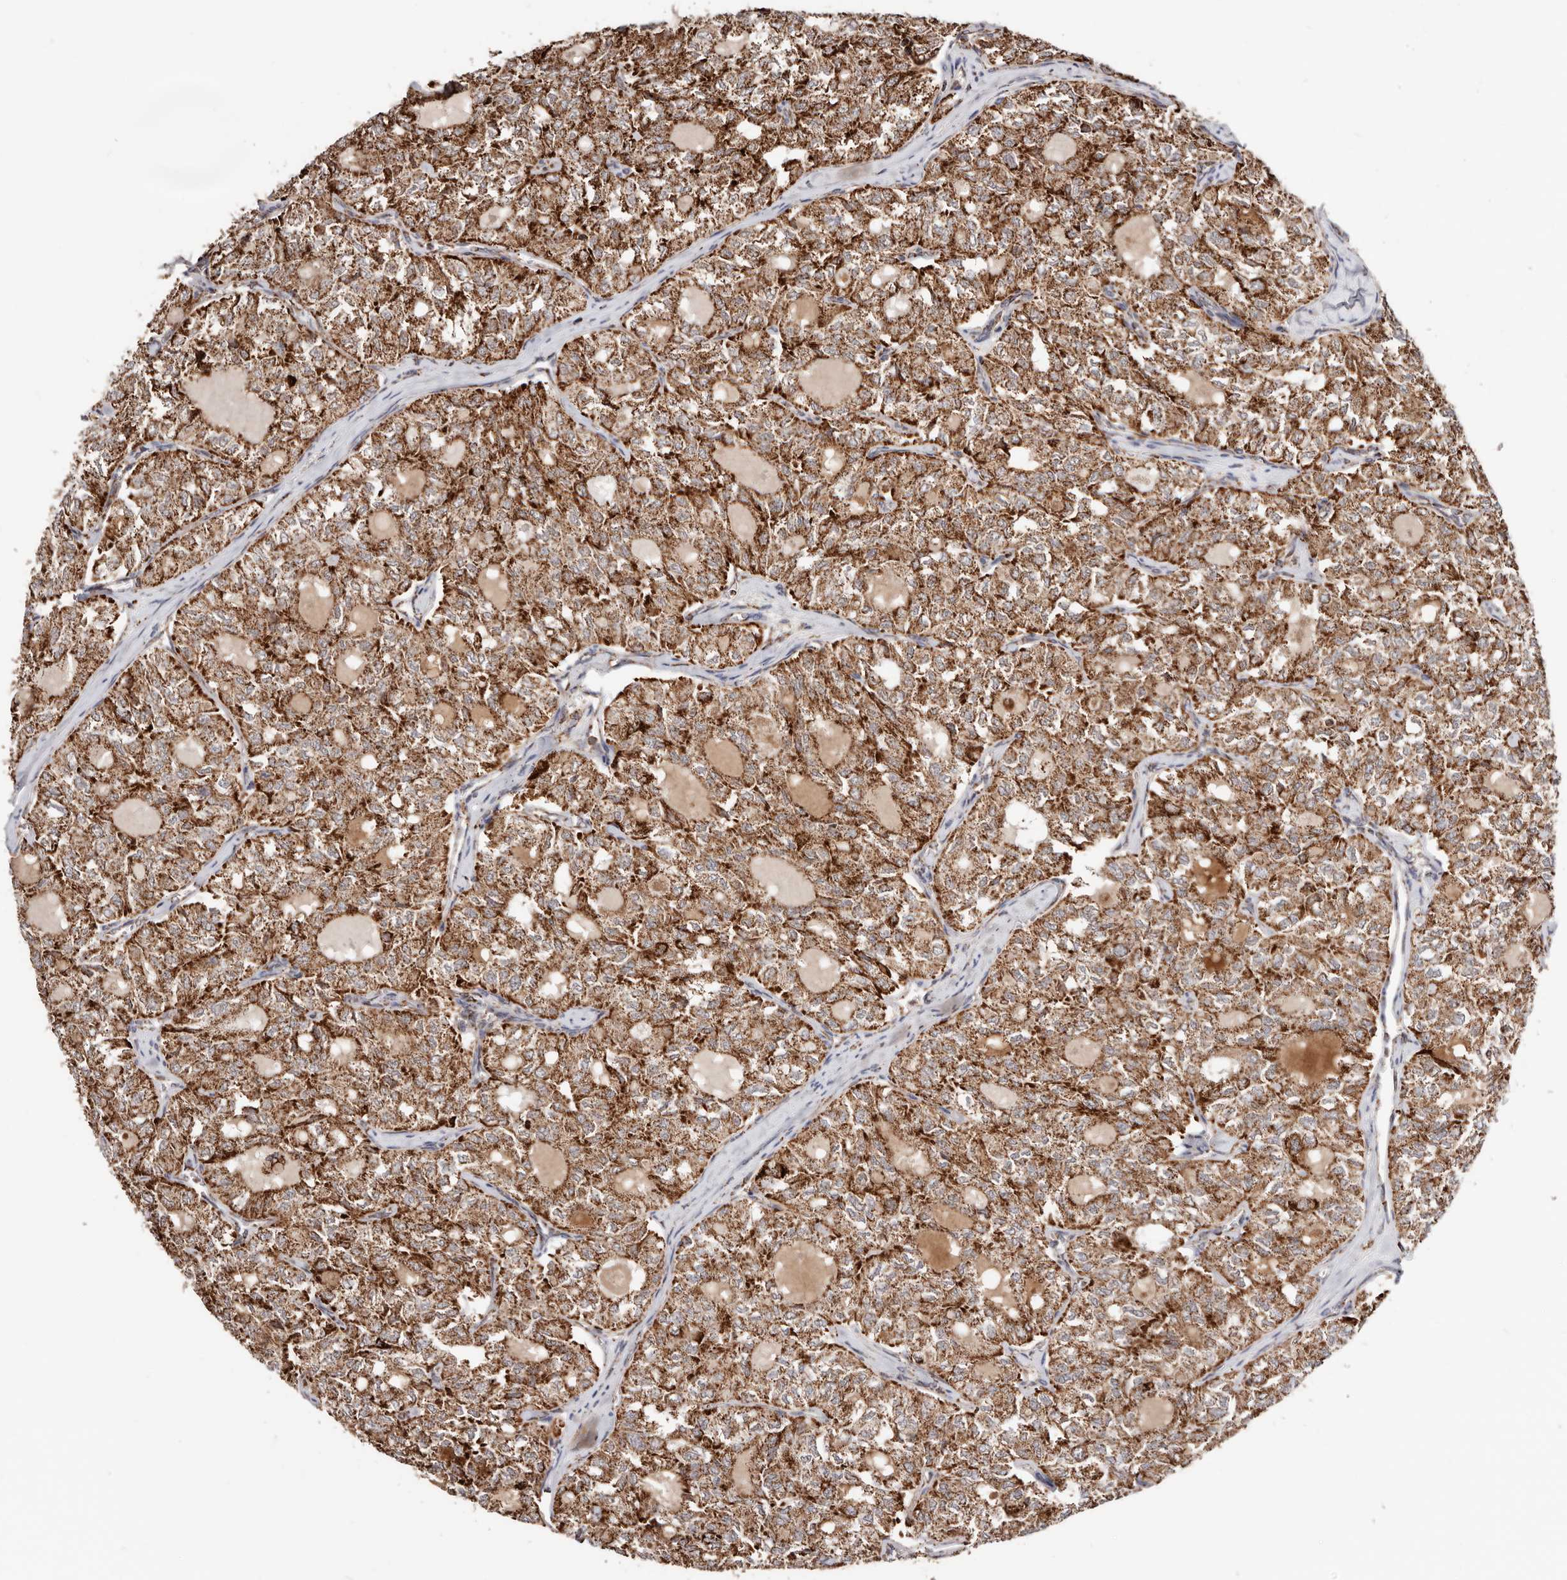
{"staining": {"intensity": "strong", "quantity": "25%-75%", "location": "cytoplasmic/membranous"}, "tissue": "thyroid cancer", "cell_type": "Tumor cells", "image_type": "cancer", "snomed": [{"axis": "morphology", "description": "Follicular adenoma carcinoma, NOS"}, {"axis": "topography", "description": "Thyroid gland"}], "caption": "Protein expression by immunohistochemistry displays strong cytoplasmic/membranous positivity in approximately 25%-75% of tumor cells in thyroid cancer (follicular adenoma carcinoma).", "gene": "PRKACB", "patient": {"sex": "male", "age": 75}}